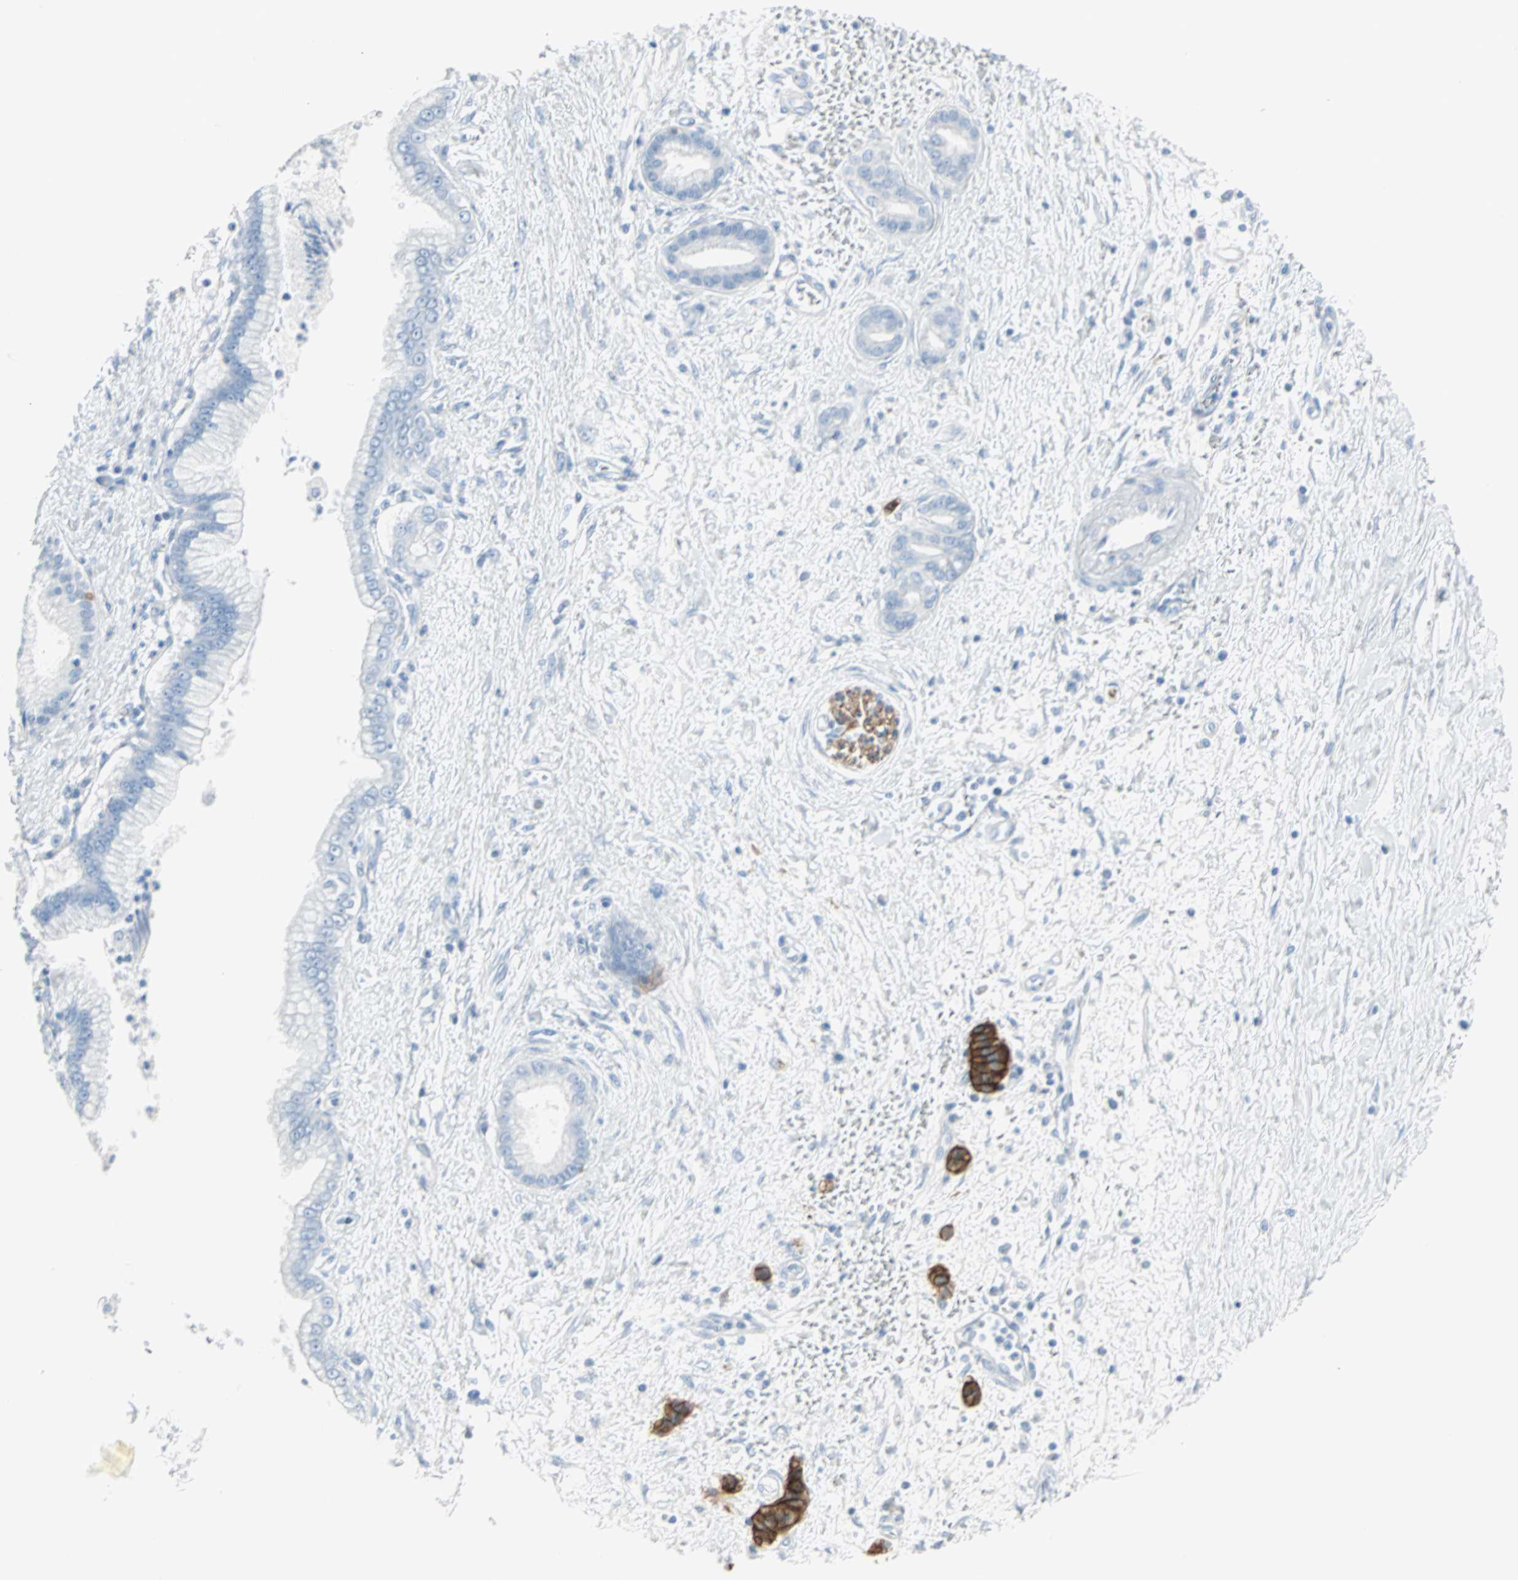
{"staining": {"intensity": "strong", "quantity": "<25%", "location": "cytoplasmic/membranous"}, "tissue": "pancreatic cancer", "cell_type": "Tumor cells", "image_type": "cancer", "snomed": [{"axis": "morphology", "description": "Adenocarcinoma, NOS"}, {"axis": "topography", "description": "Pancreas"}], "caption": "Immunohistochemistry (DAB (3,3'-diaminobenzidine)) staining of human pancreatic cancer (adenocarcinoma) exhibits strong cytoplasmic/membranous protein expression in about <25% of tumor cells. (IHC, brightfield microscopy, high magnification).", "gene": "STX1A", "patient": {"sex": "male", "age": 59}}